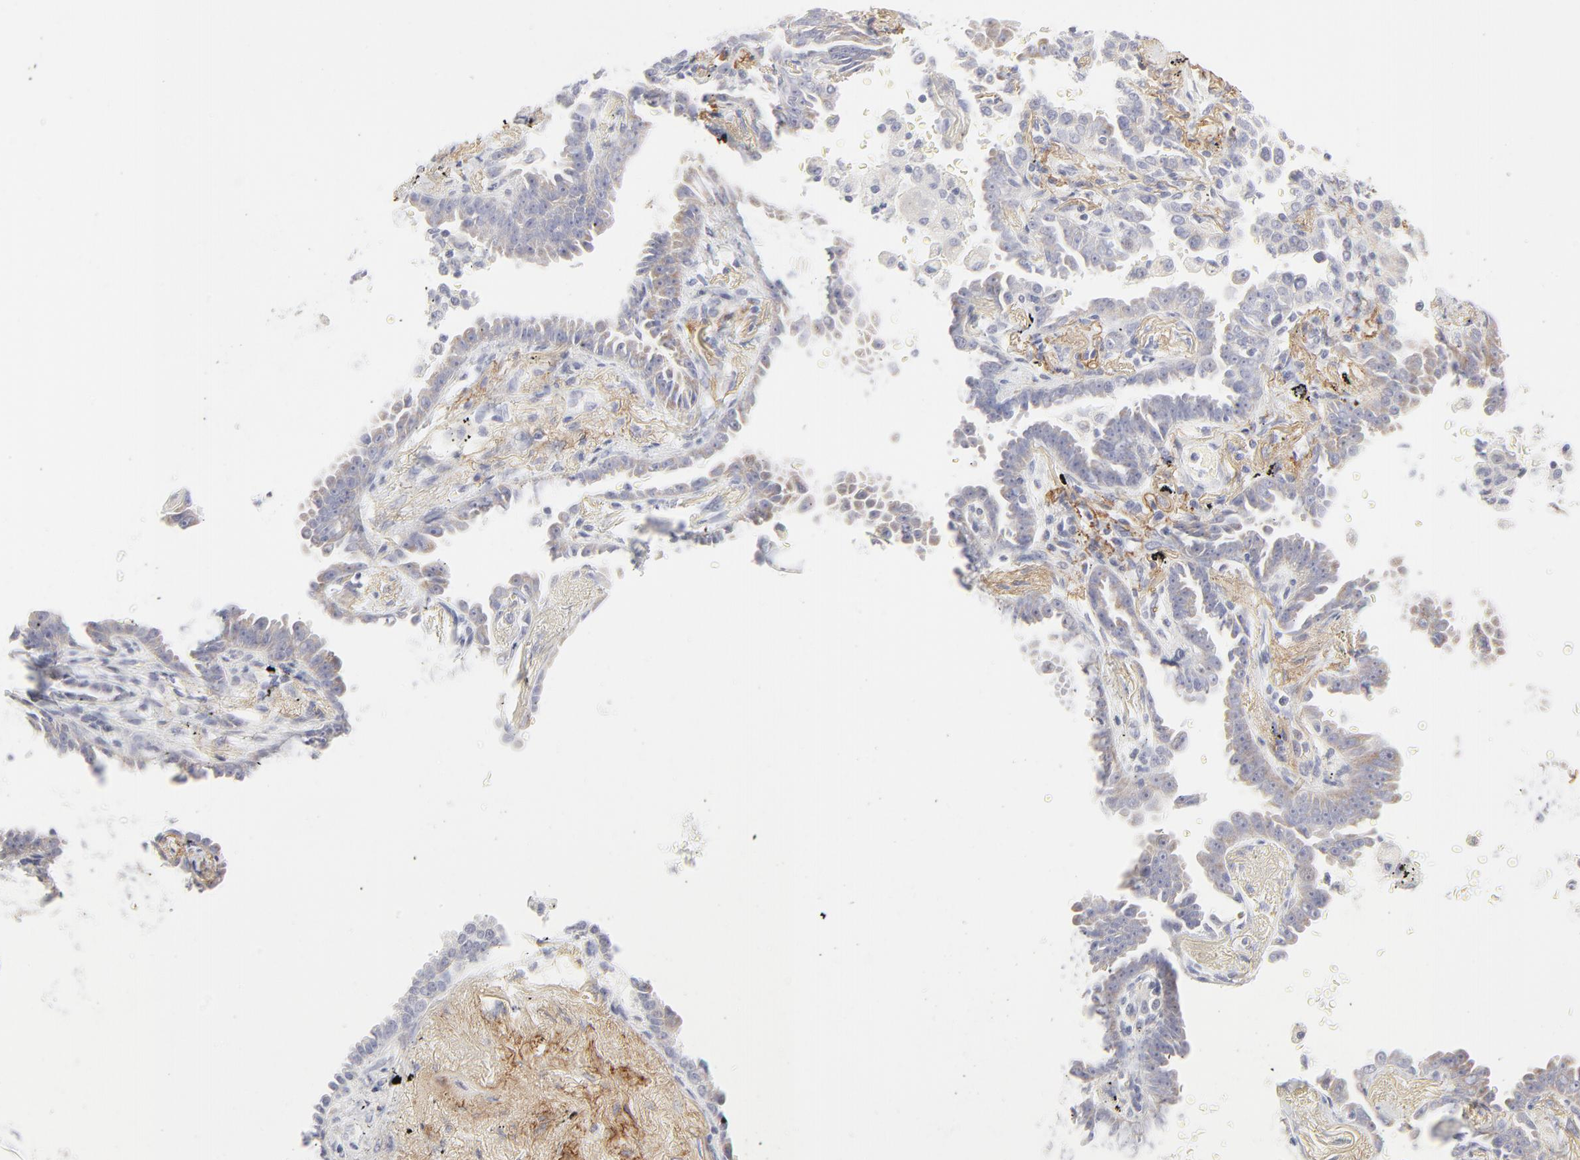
{"staining": {"intensity": "weak", "quantity": "25%-75%", "location": "cytoplasmic/membranous"}, "tissue": "lung cancer", "cell_type": "Tumor cells", "image_type": "cancer", "snomed": [{"axis": "morphology", "description": "Adenocarcinoma, NOS"}, {"axis": "topography", "description": "Lung"}], "caption": "Lung cancer (adenocarcinoma) was stained to show a protein in brown. There is low levels of weak cytoplasmic/membranous expression in about 25%-75% of tumor cells.", "gene": "NPNT", "patient": {"sex": "female", "age": 64}}